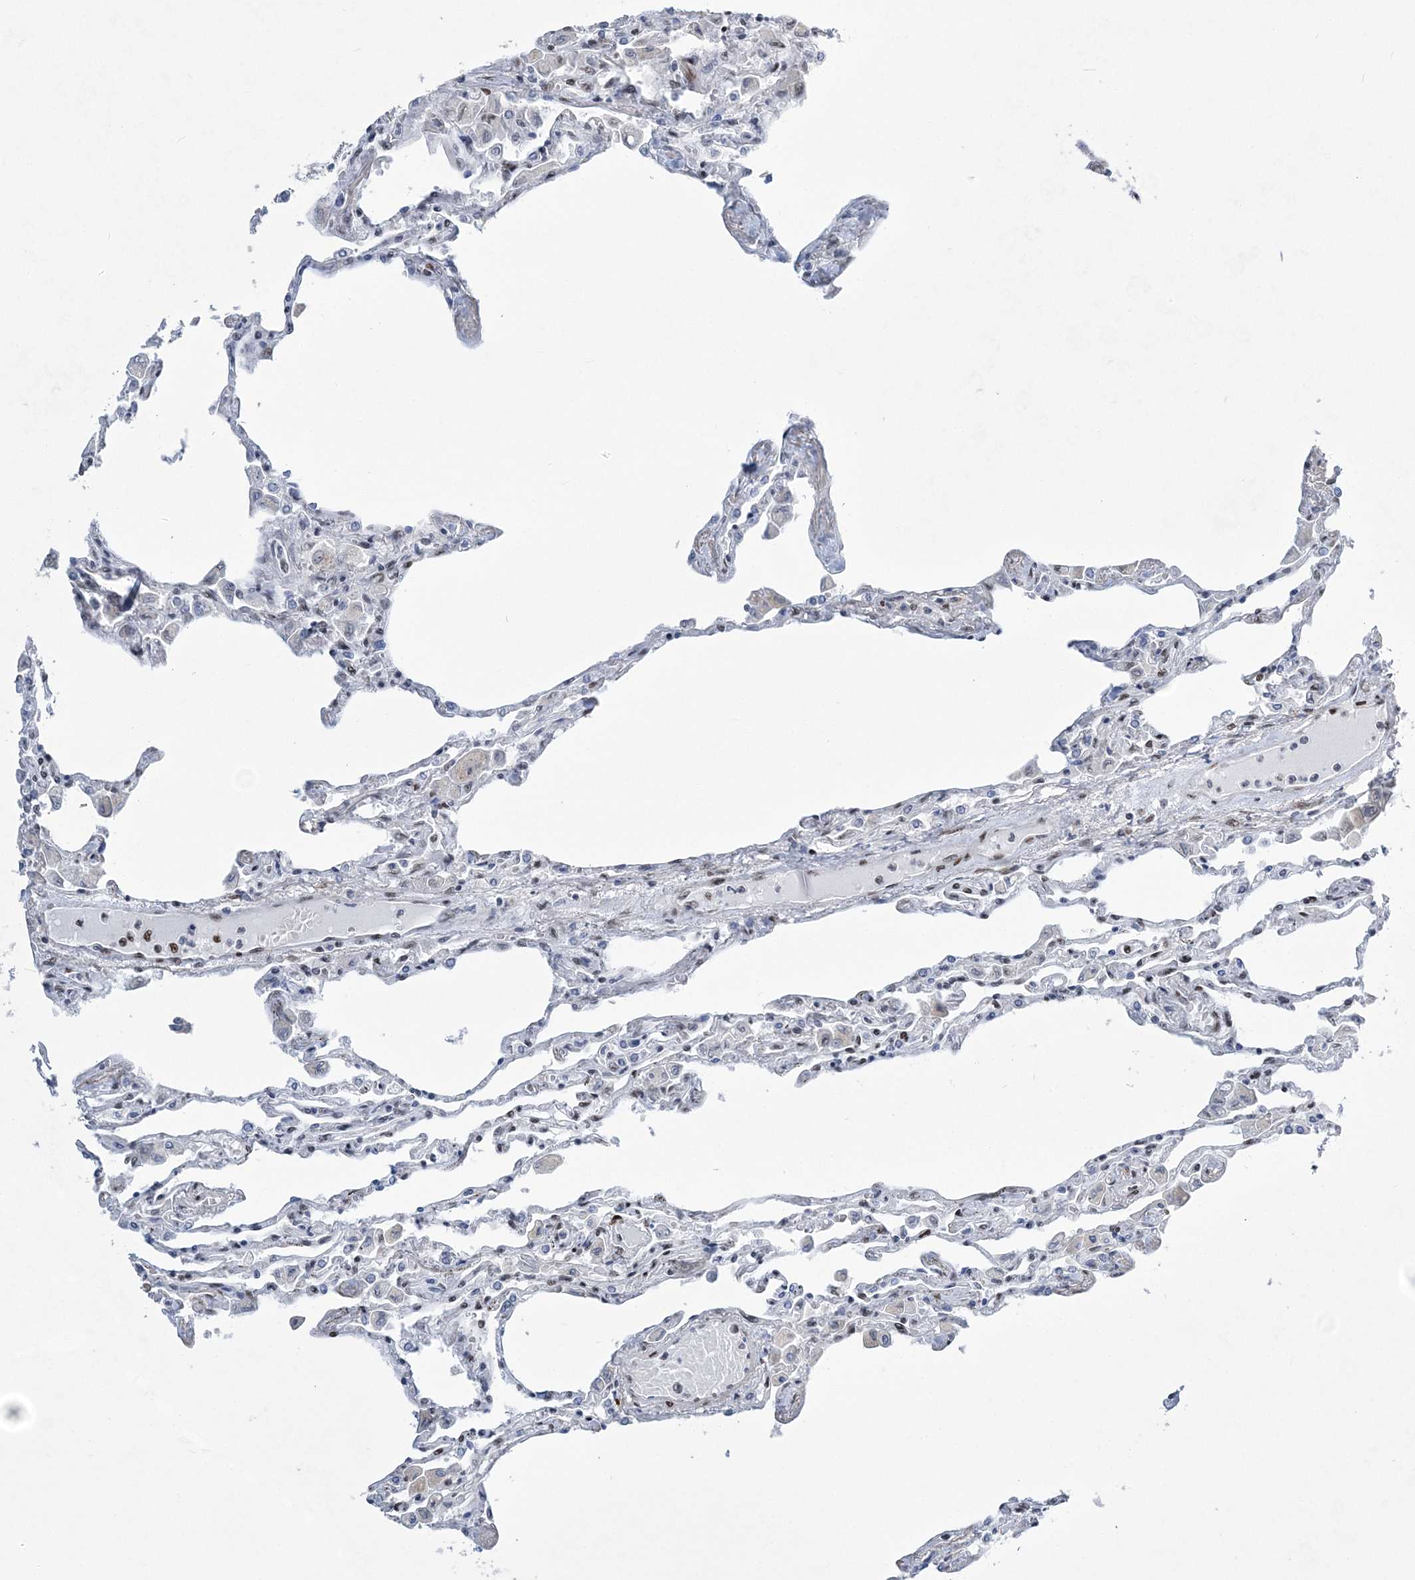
{"staining": {"intensity": "moderate", "quantity": "<25%", "location": "nuclear"}, "tissue": "lung", "cell_type": "Alveolar cells", "image_type": "normal", "snomed": [{"axis": "morphology", "description": "Normal tissue, NOS"}, {"axis": "topography", "description": "Bronchus"}, {"axis": "topography", "description": "Lung"}], "caption": "Immunohistochemistry micrograph of unremarkable lung: lung stained using IHC demonstrates low levels of moderate protein expression localized specifically in the nuclear of alveolar cells, appearing as a nuclear brown color.", "gene": "ZBTB7A", "patient": {"sex": "female", "age": 49}}